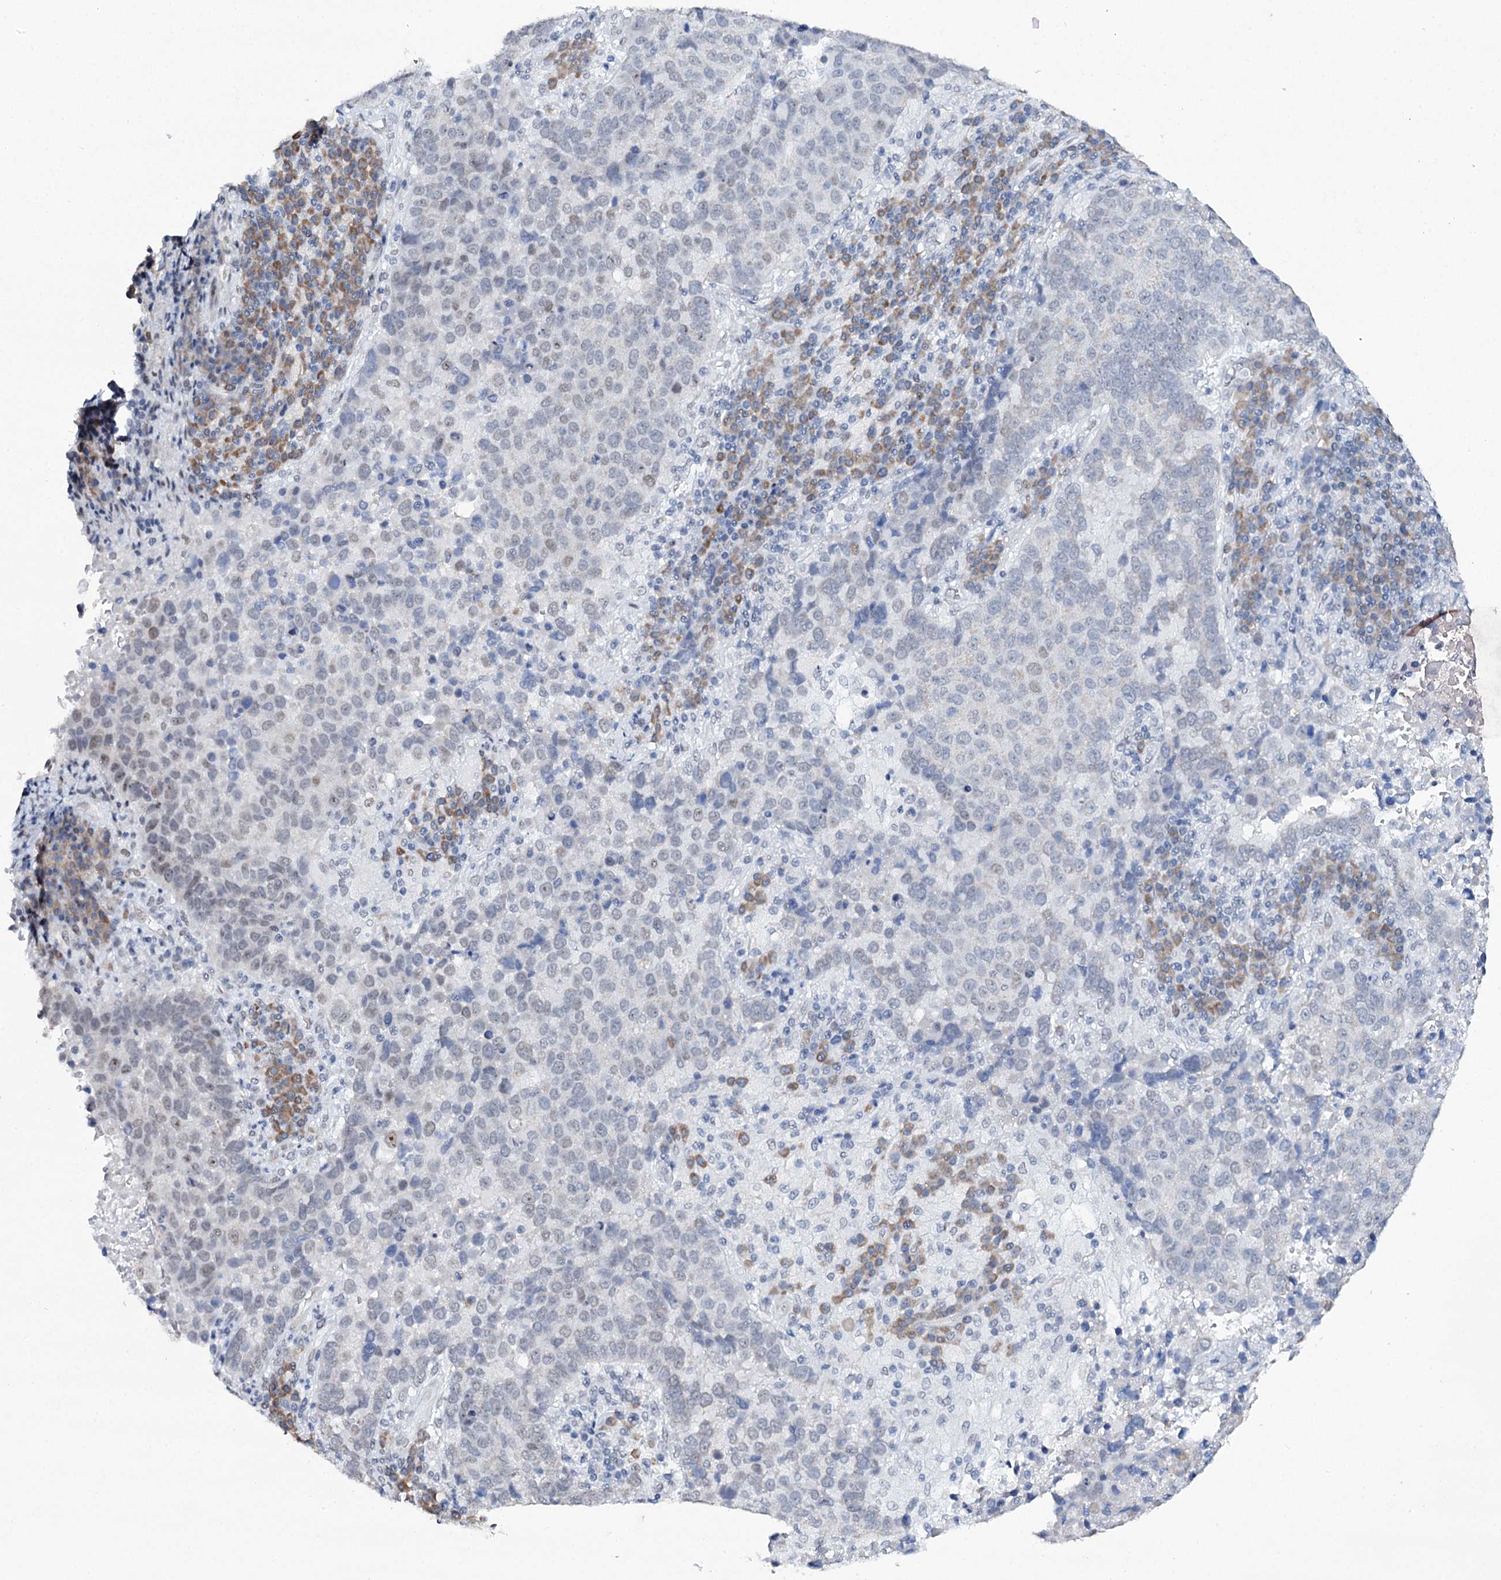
{"staining": {"intensity": "negative", "quantity": "none", "location": "none"}, "tissue": "lung cancer", "cell_type": "Tumor cells", "image_type": "cancer", "snomed": [{"axis": "morphology", "description": "Squamous cell carcinoma, NOS"}, {"axis": "topography", "description": "Lung"}], "caption": "High magnification brightfield microscopy of squamous cell carcinoma (lung) stained with DAB (brown) and counterstained with hematoxylin (blue): tumor cells show no significant expression.", "gene": "SPATS2", "patient": {"sex": "male", "age": 73}}